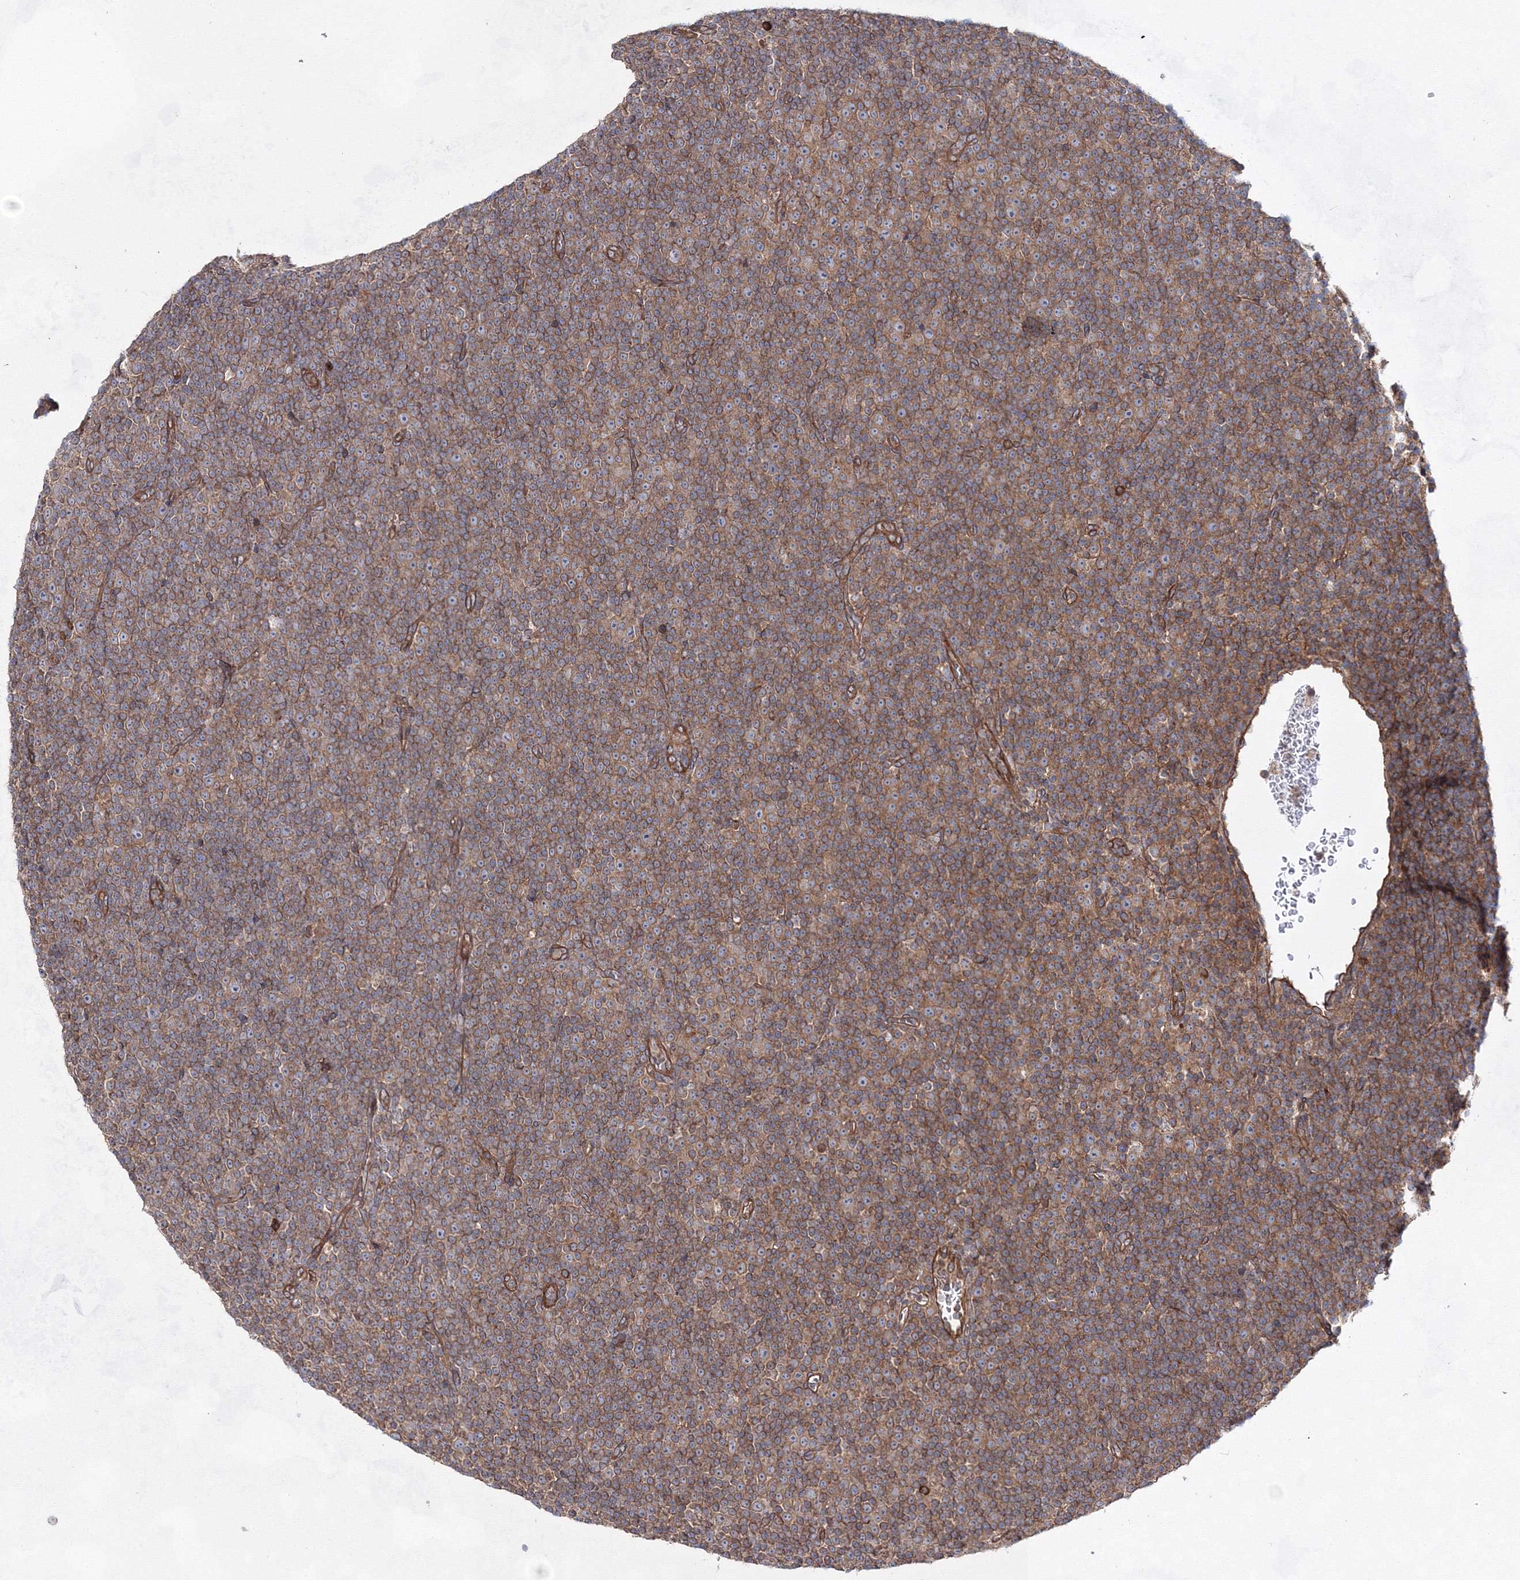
{"staining": {"intensity": "moderate", "quantity": ">75%", "location": "cytoplasmic/membranous"}, "tissue": "lymphoma", "cell_type": "Tumor cells", "image_type": "cancer", "snomed": [{"axis": "morphology", "description": "Malignant lymphoma, non-Hodgkin's type, Low grade"}, {"axis": "topography", "description": "Lymph node"}], "caption": "Protein expression analysis of lymphoma demonstrates moderate cytoplasmic/membranous positivity in approximately >75% of tumor cells. (DAB (3,3'-diaminobenzidine) = brown stain, brightfield microscopy at high magnification).", "gene": "EXOC6", "patient": {"sex": "female", "age": 67}}